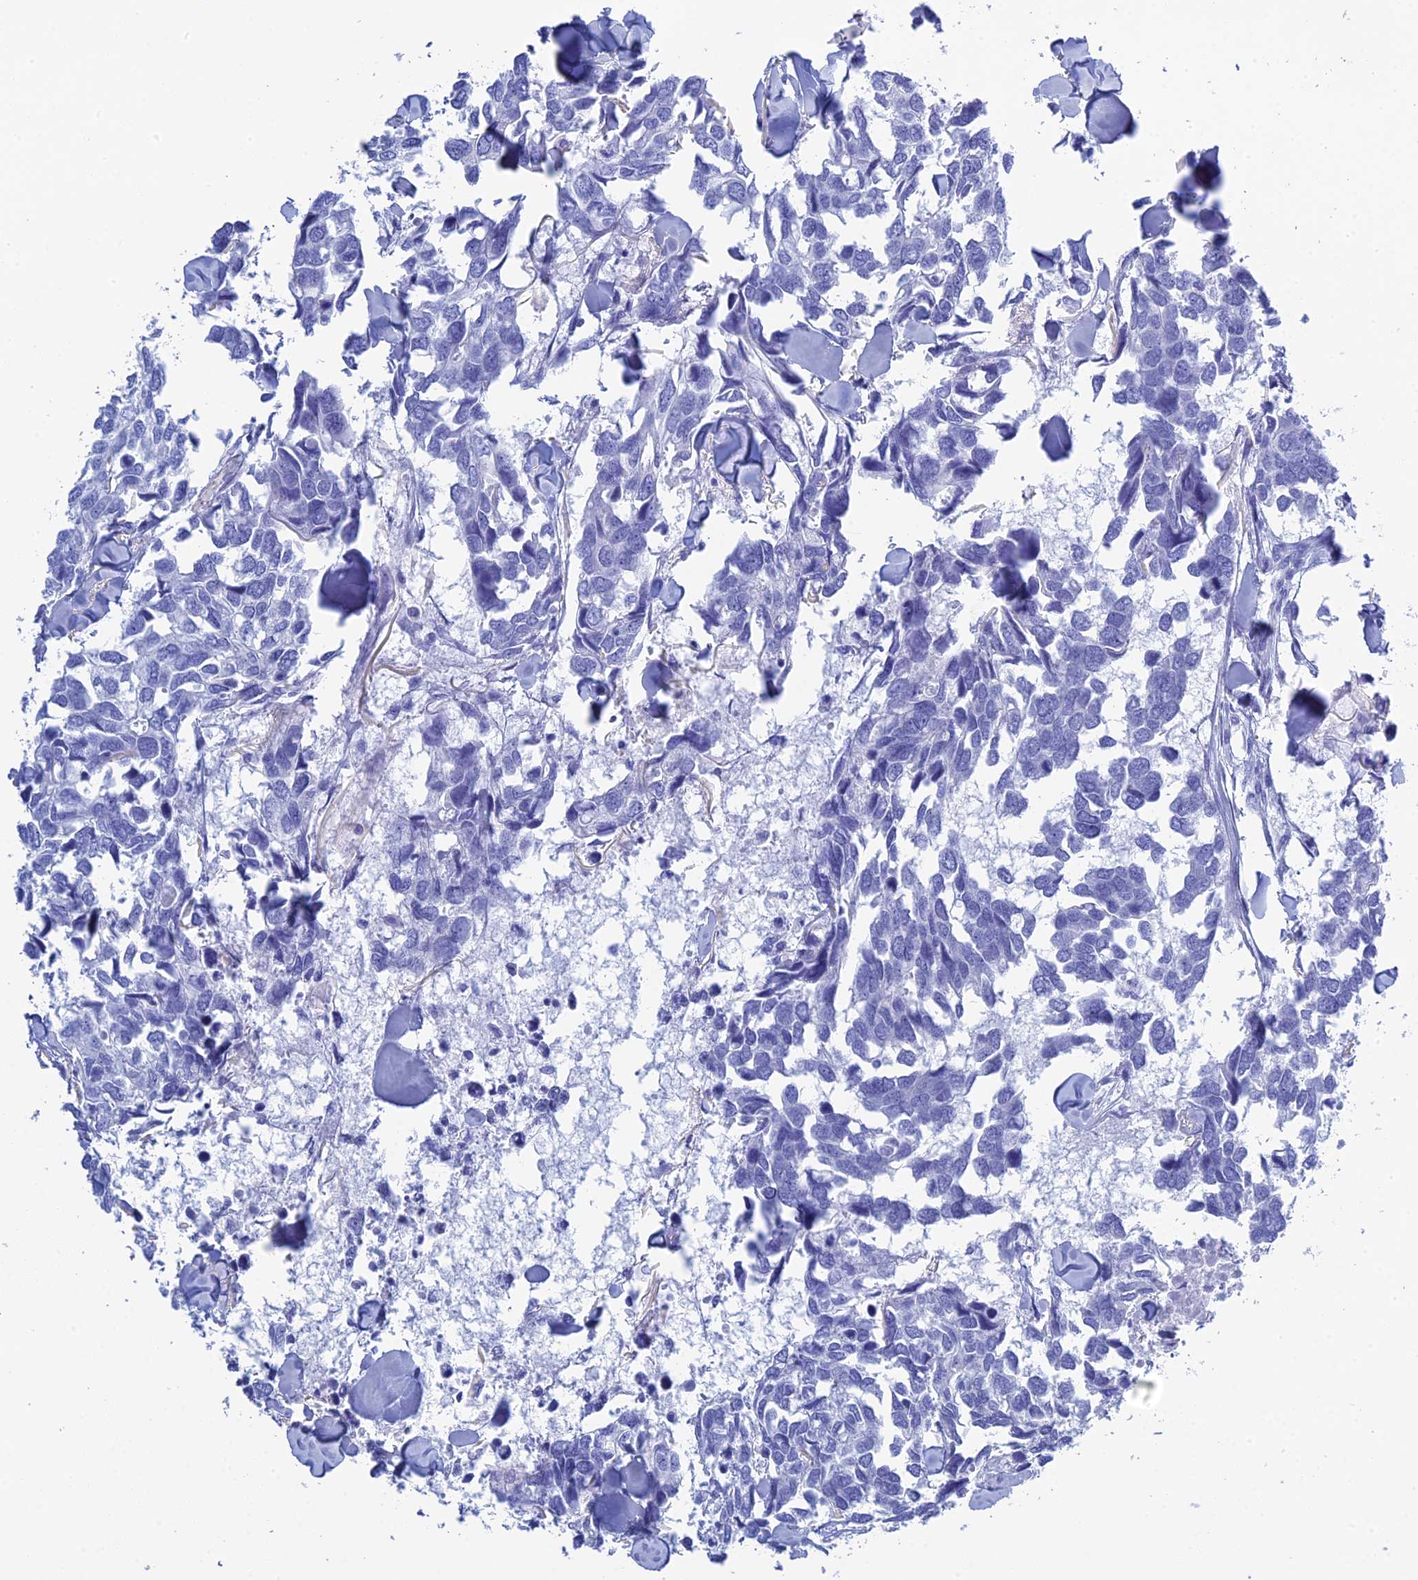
{"staining": {"intensity": "negative", "quantity": "none", "location": "none"}, "tissue": "breast cancer", "cell_type": "Tumor cells", "image_type": "cancer", "snomed": [{"axis": "morphology", "description": "Duct carcinoma"}, {"axis": "topography", "description": "Breast"}], "caption": "Tumor cells are negative for brown protein staining in invasive ductal carcinoma (breast). (DAB immunohistochemistry with hematoxylin counter stain).", "gene": "TEX101", "patient": {"sex": "female", "age": 83}}